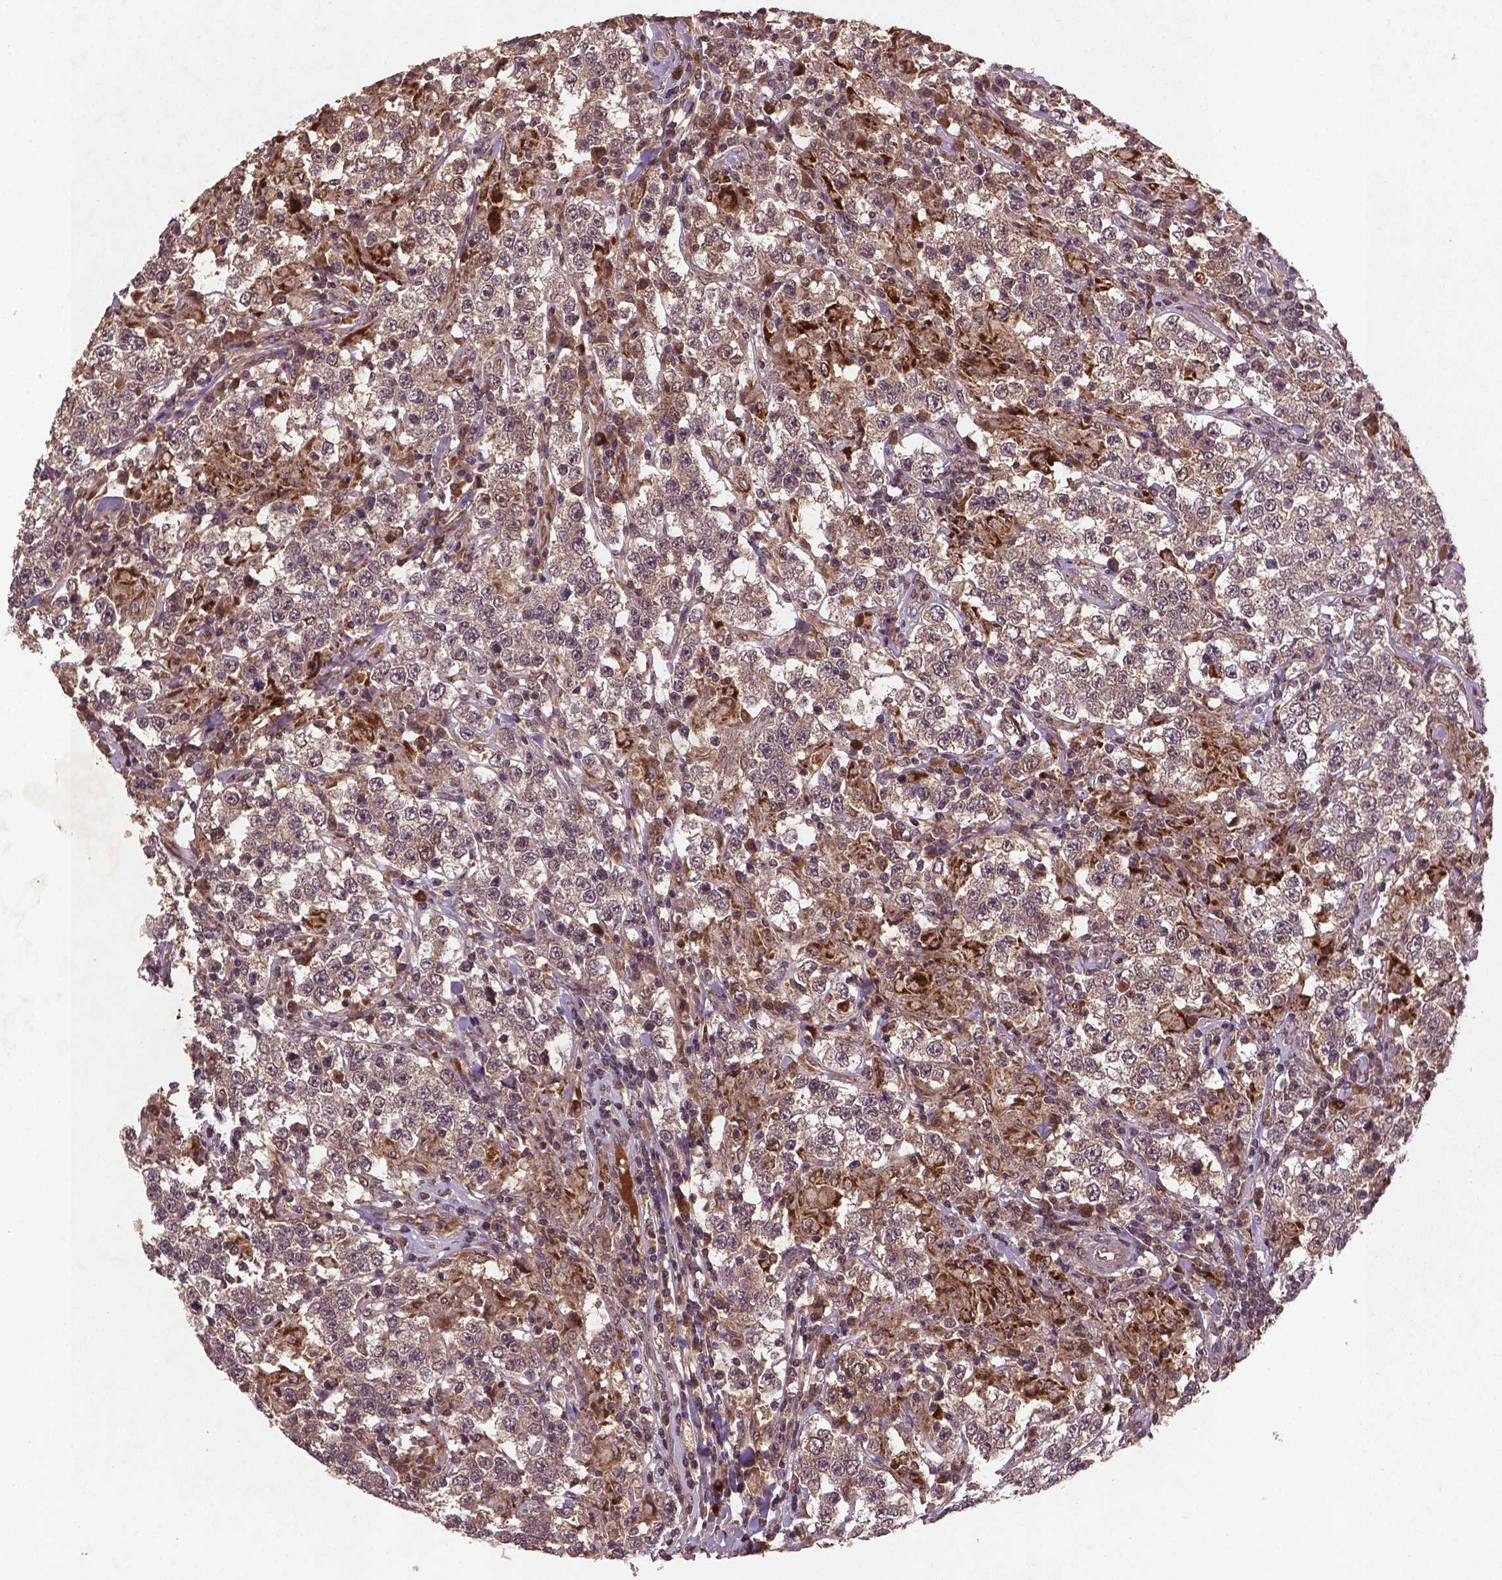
{"staining": {"intensity": "weak", "quantity": ">75%", "location": "cytoplasmic/membranous,nuclear"}, "tissue": "testis cancer", "cell_type": "Tumor cells", "image_type": "cancer", "snomed": [{"axis": "morphology", "description": "Seminoma, NOS"}, {"axis": "morphology", "description": "Carcinoma, Embryonal, NOS"}, {"axis": "topography", "description": "Testis"}], "caption": "Testis cancer stained with DAB (3,3'-diaminobenzidine) IHC displays low levels of weak cytoplasmic/membranous and nuclear expression in about >75% of tumor cells.", "gene": "NIPAL2", "patient": {"sex": "male", "age": 41}}